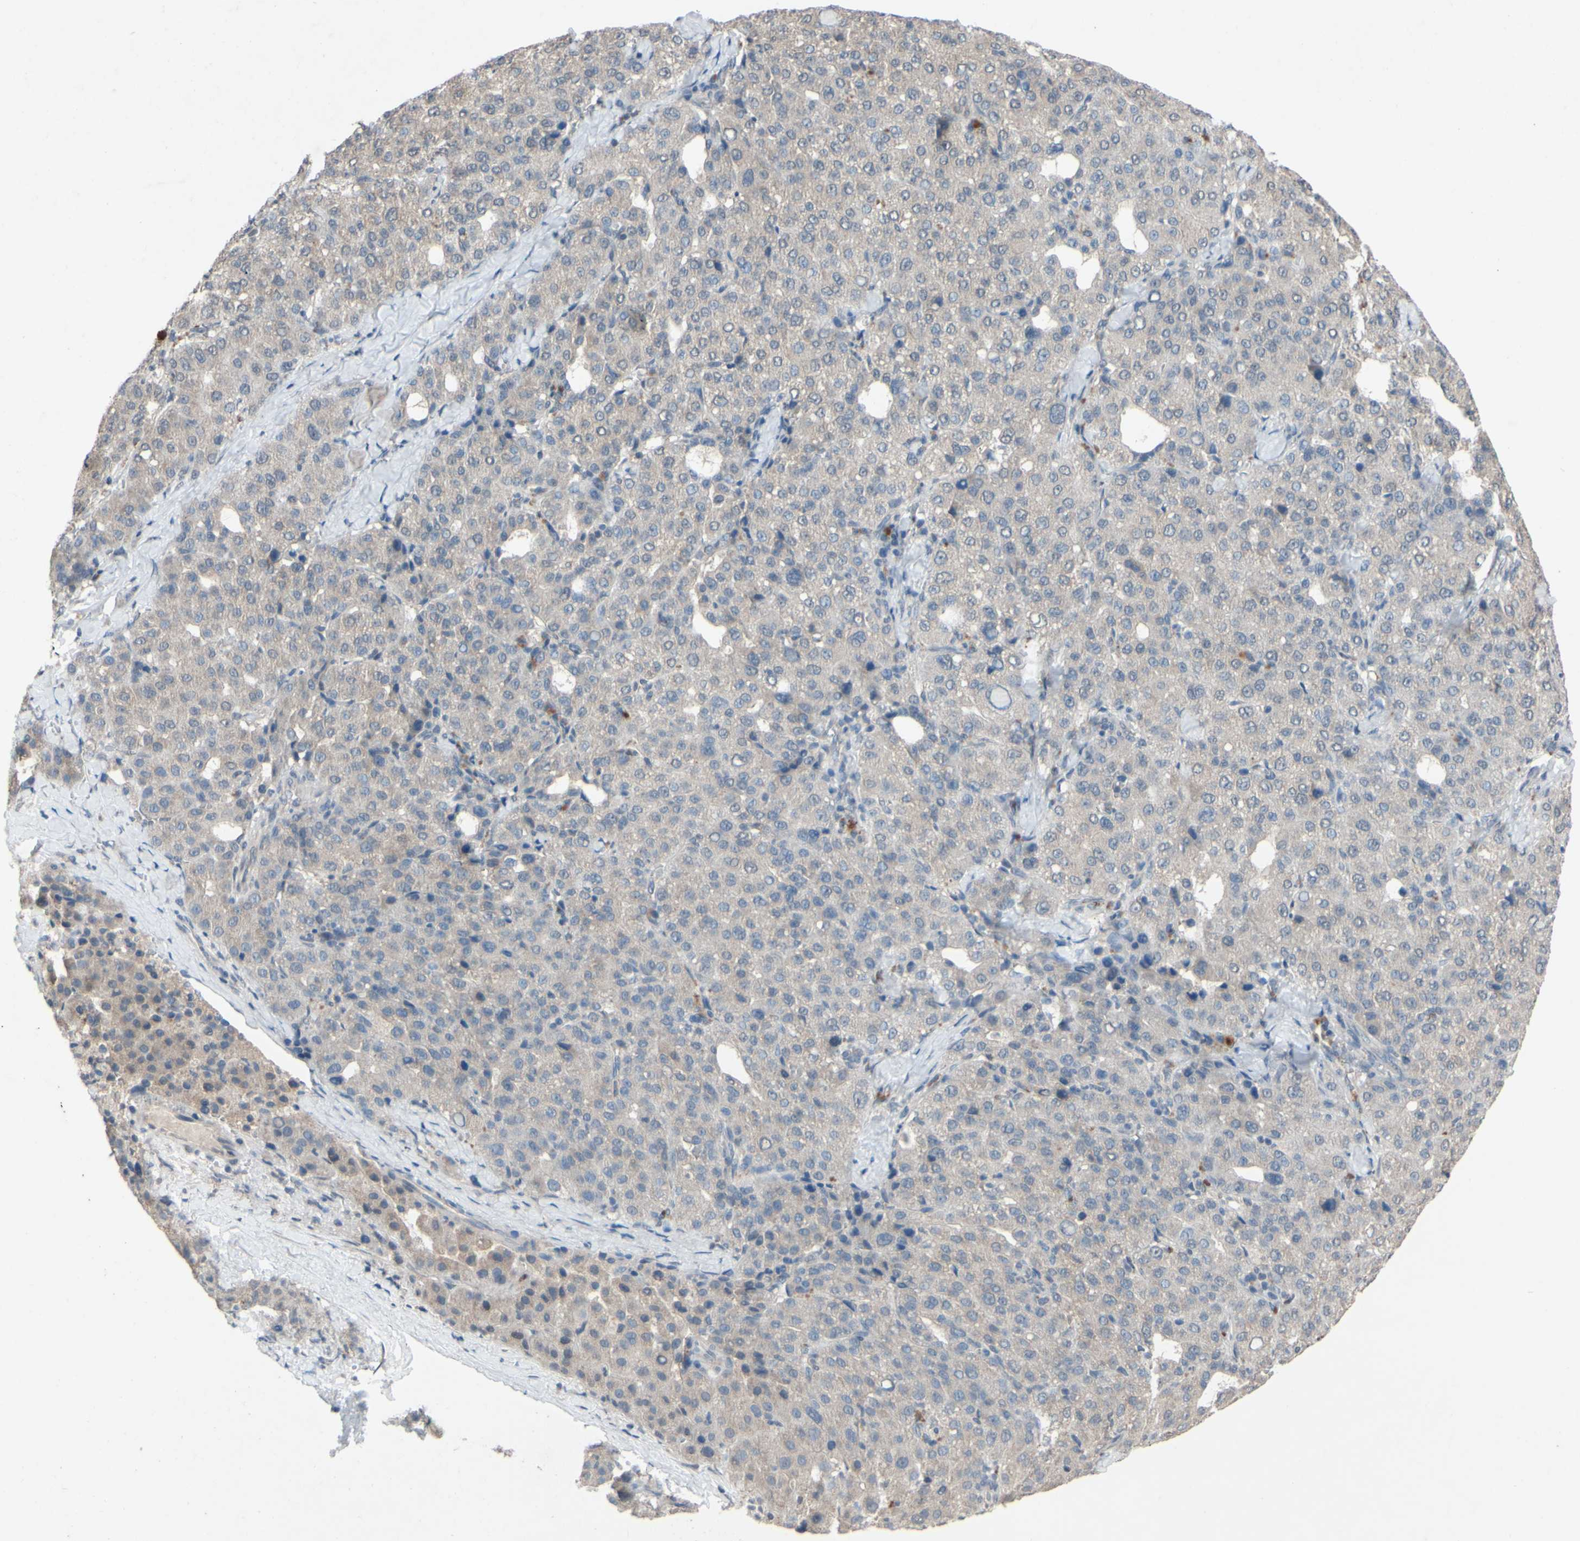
{"staining": {"intensity": "weak", "quantity": ">75%", "location": "cytoplasmic/membranous"}, "tissue": "liver cancer", "cell_type": "Tumor cells", "image_type": "cancer", "snomed": [{"axis": "morphology", "description": "Carcinoma, Hepatocellular, NOS"}, {"axis": "topography", "description": "Liver"}], "caption": "A high-resolution photomicrograph shows immunohistochemistry (IHC) staining of hepatocellular carcinoma (liver), which exhibits weak cytoplasmic/membranous positivity in about >75% of tumor cells. (IHC, brightfield microscopy, high magnification).", "gene": "CDCP1", "patient": {"sex": "male", "age": 65}}